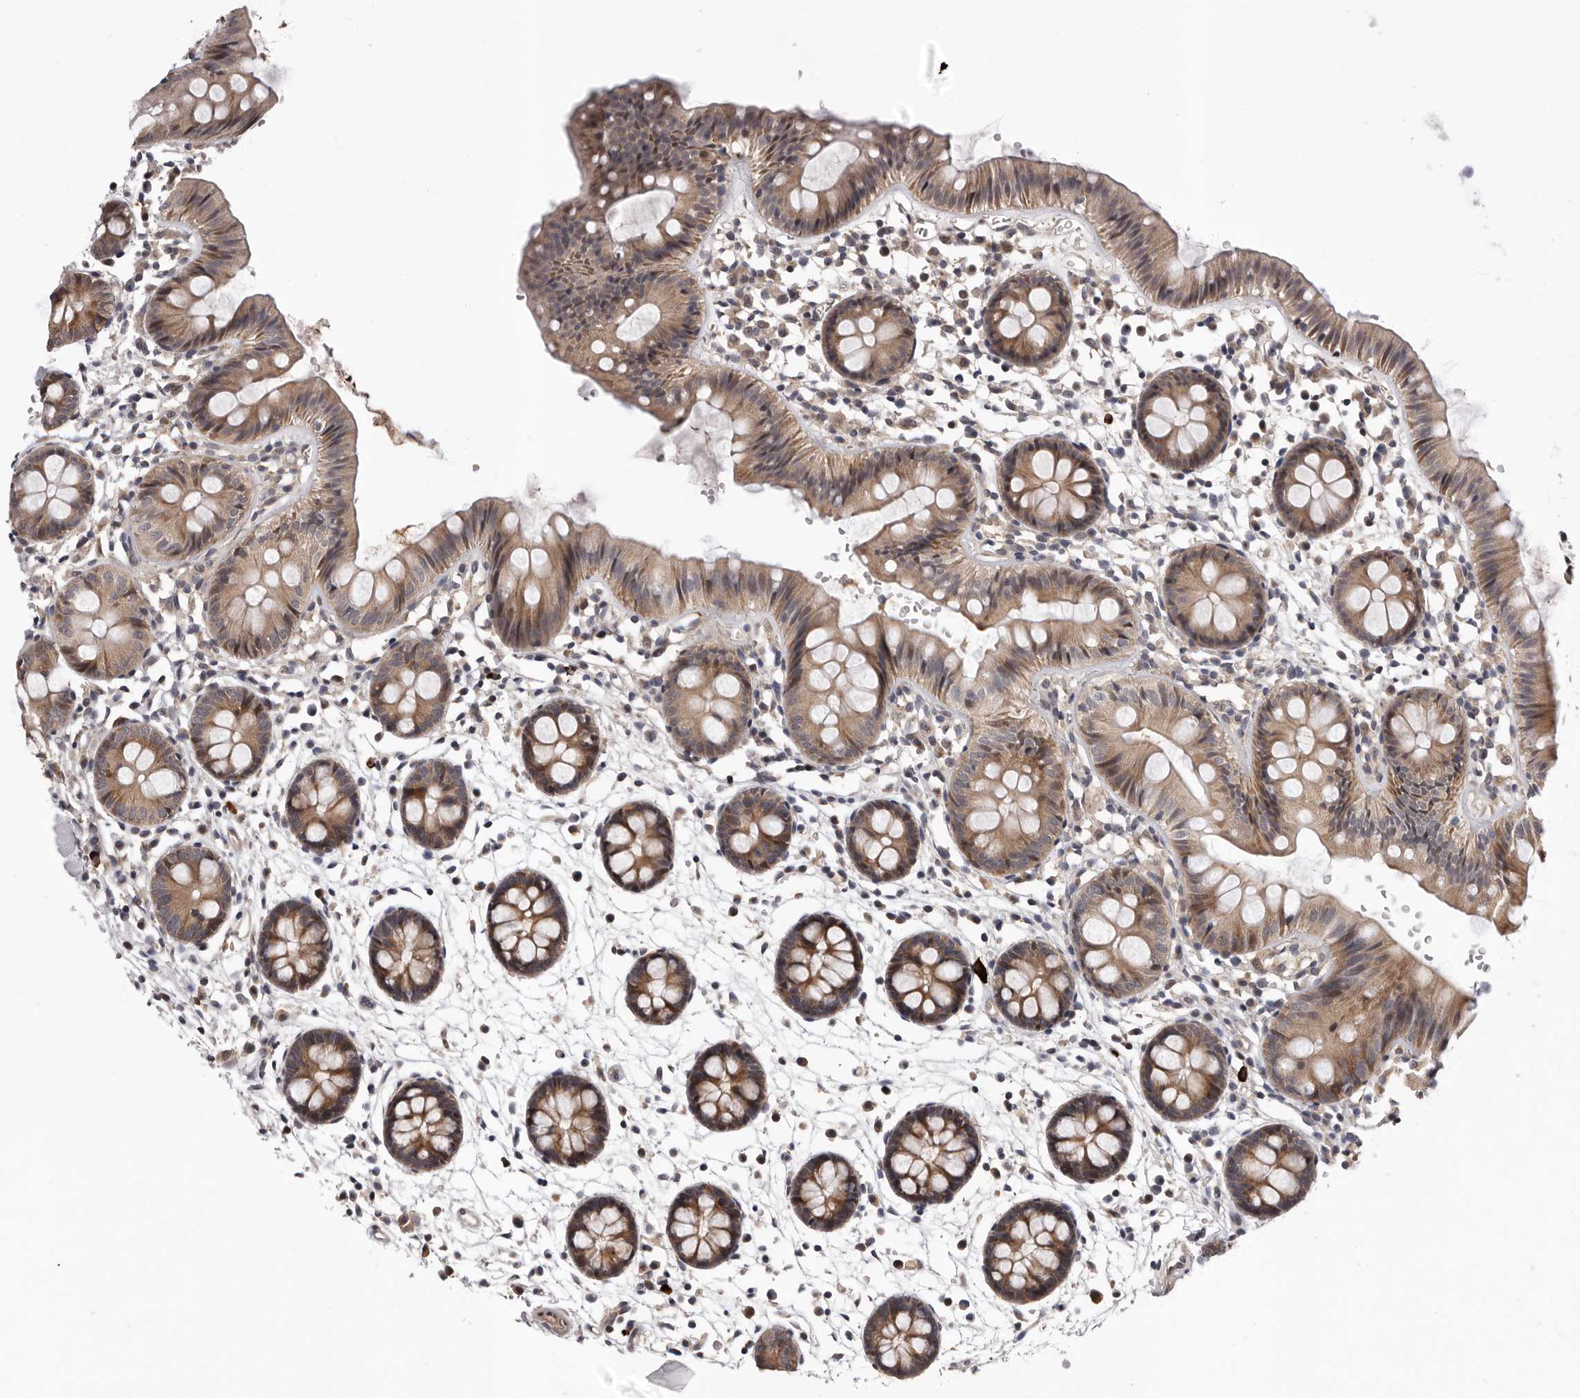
{"staining": {"intensity": "weak", "quantity": ">75%", "location": "cytoplasmic/membranous"}, "tissue": "colon", "cell_type": "Endothelial cells", "image_type": "normal", "snomed": [{"axis": "morphology", "description": "Normal tissue, NOS"}, {"axis": "topography", "description": "Colon"}], "caption": "Weak cytoplasmic/membranous expression is seen in about >75% of endothelial cells in benign colon.", "gene": "MED8", "patient": {"sex": "male", "age": 56}}